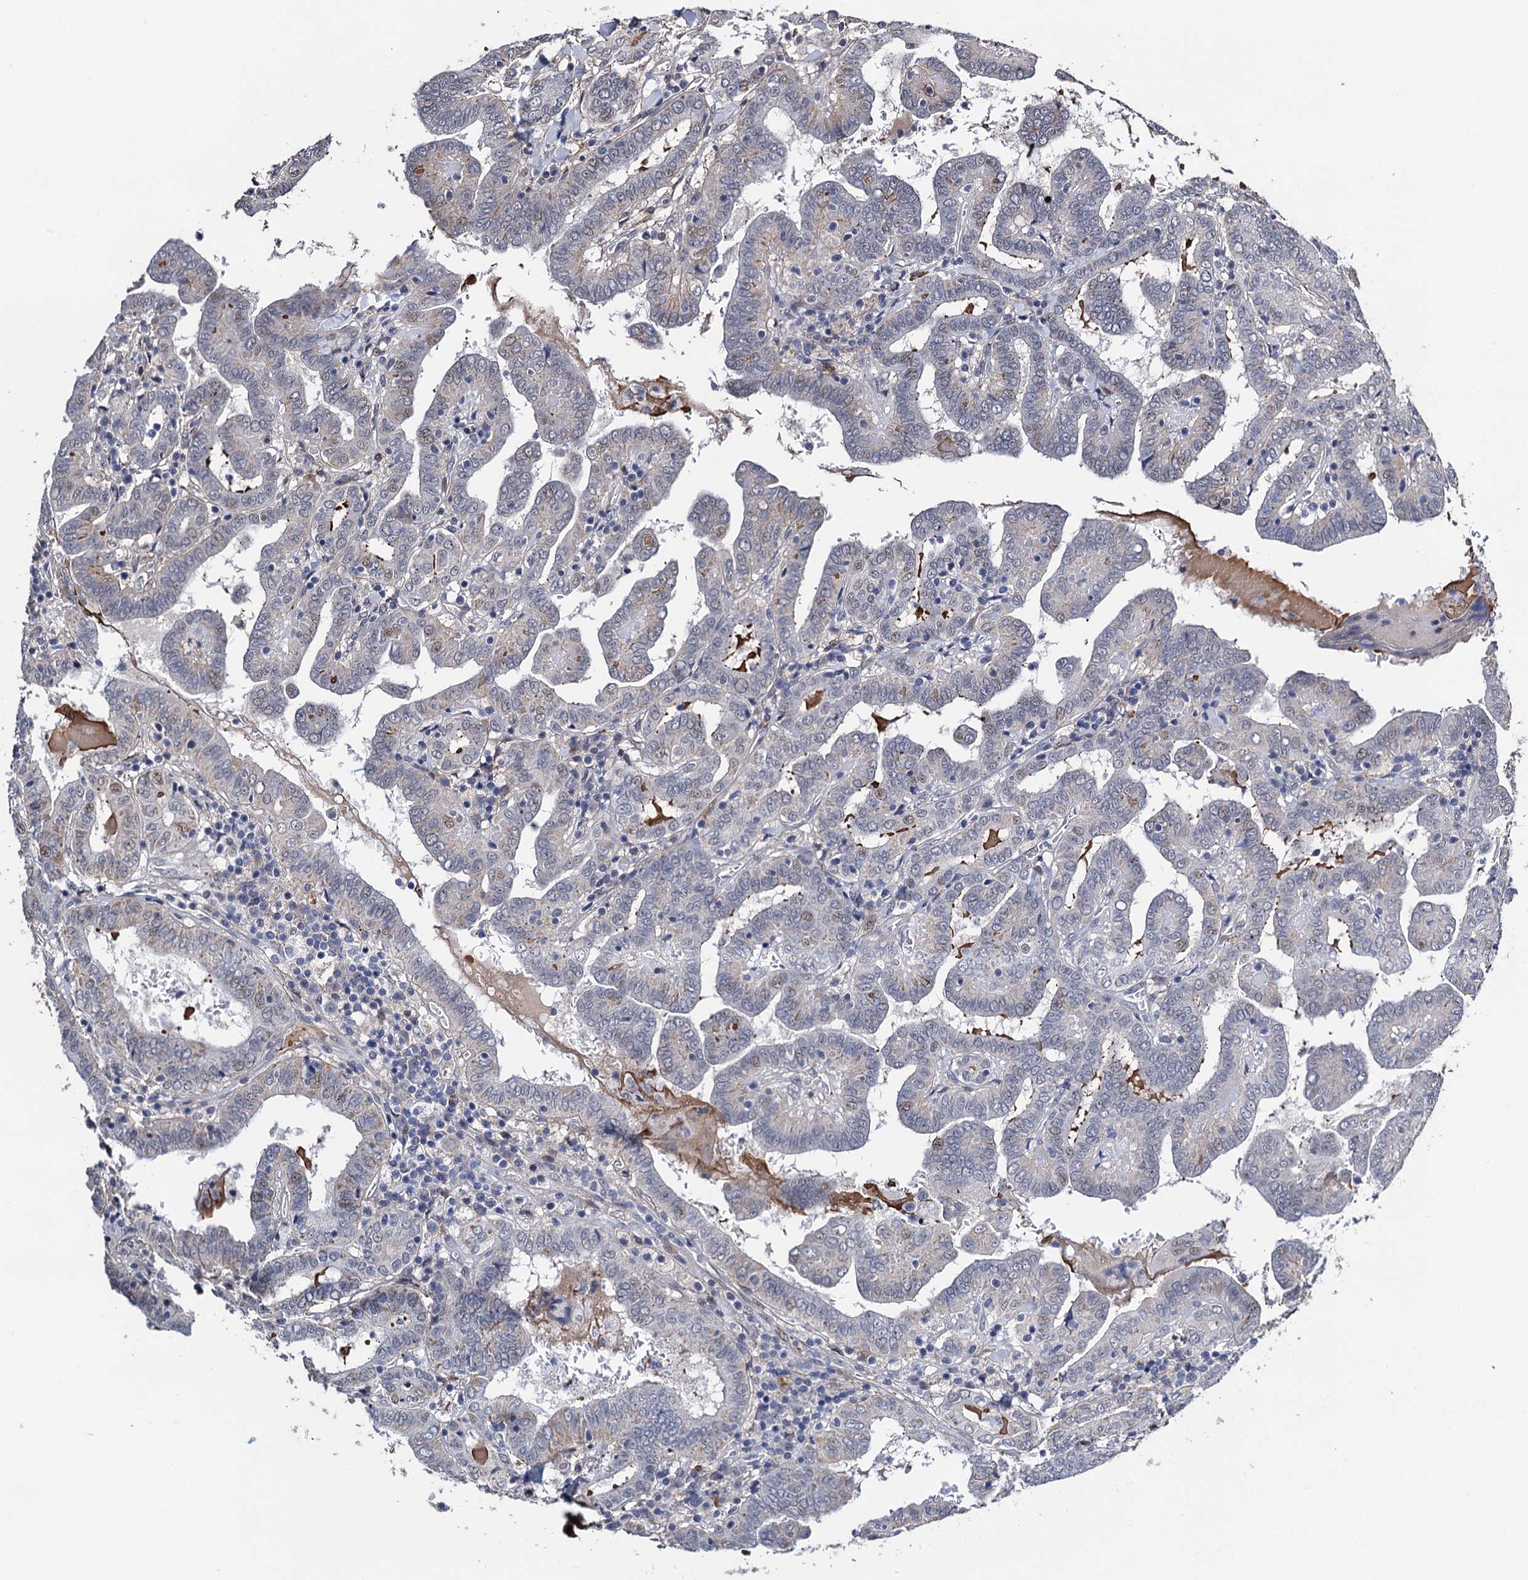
{"staining": {"intensity": "negative", "quantity": "none", "location": "none"}, "tissue": "thyroid cancer", "cell_type": "Tumor cells", "image_type": "cancer", "snomed": [{"axis": "morphology", "description": "Papillary adenocarcinoma, NOS"}, {"axis": "topography", "description": "Thyroid gland"}], "caption": "Thyroid cancer (papillary adenocarcinoma) was stained to show a protein in brown. There is no significant expression in tumor cells. Nuclei are stained in blue.", "gene": "FAM222A", "patient": {"sex": "female", "age": 72}}